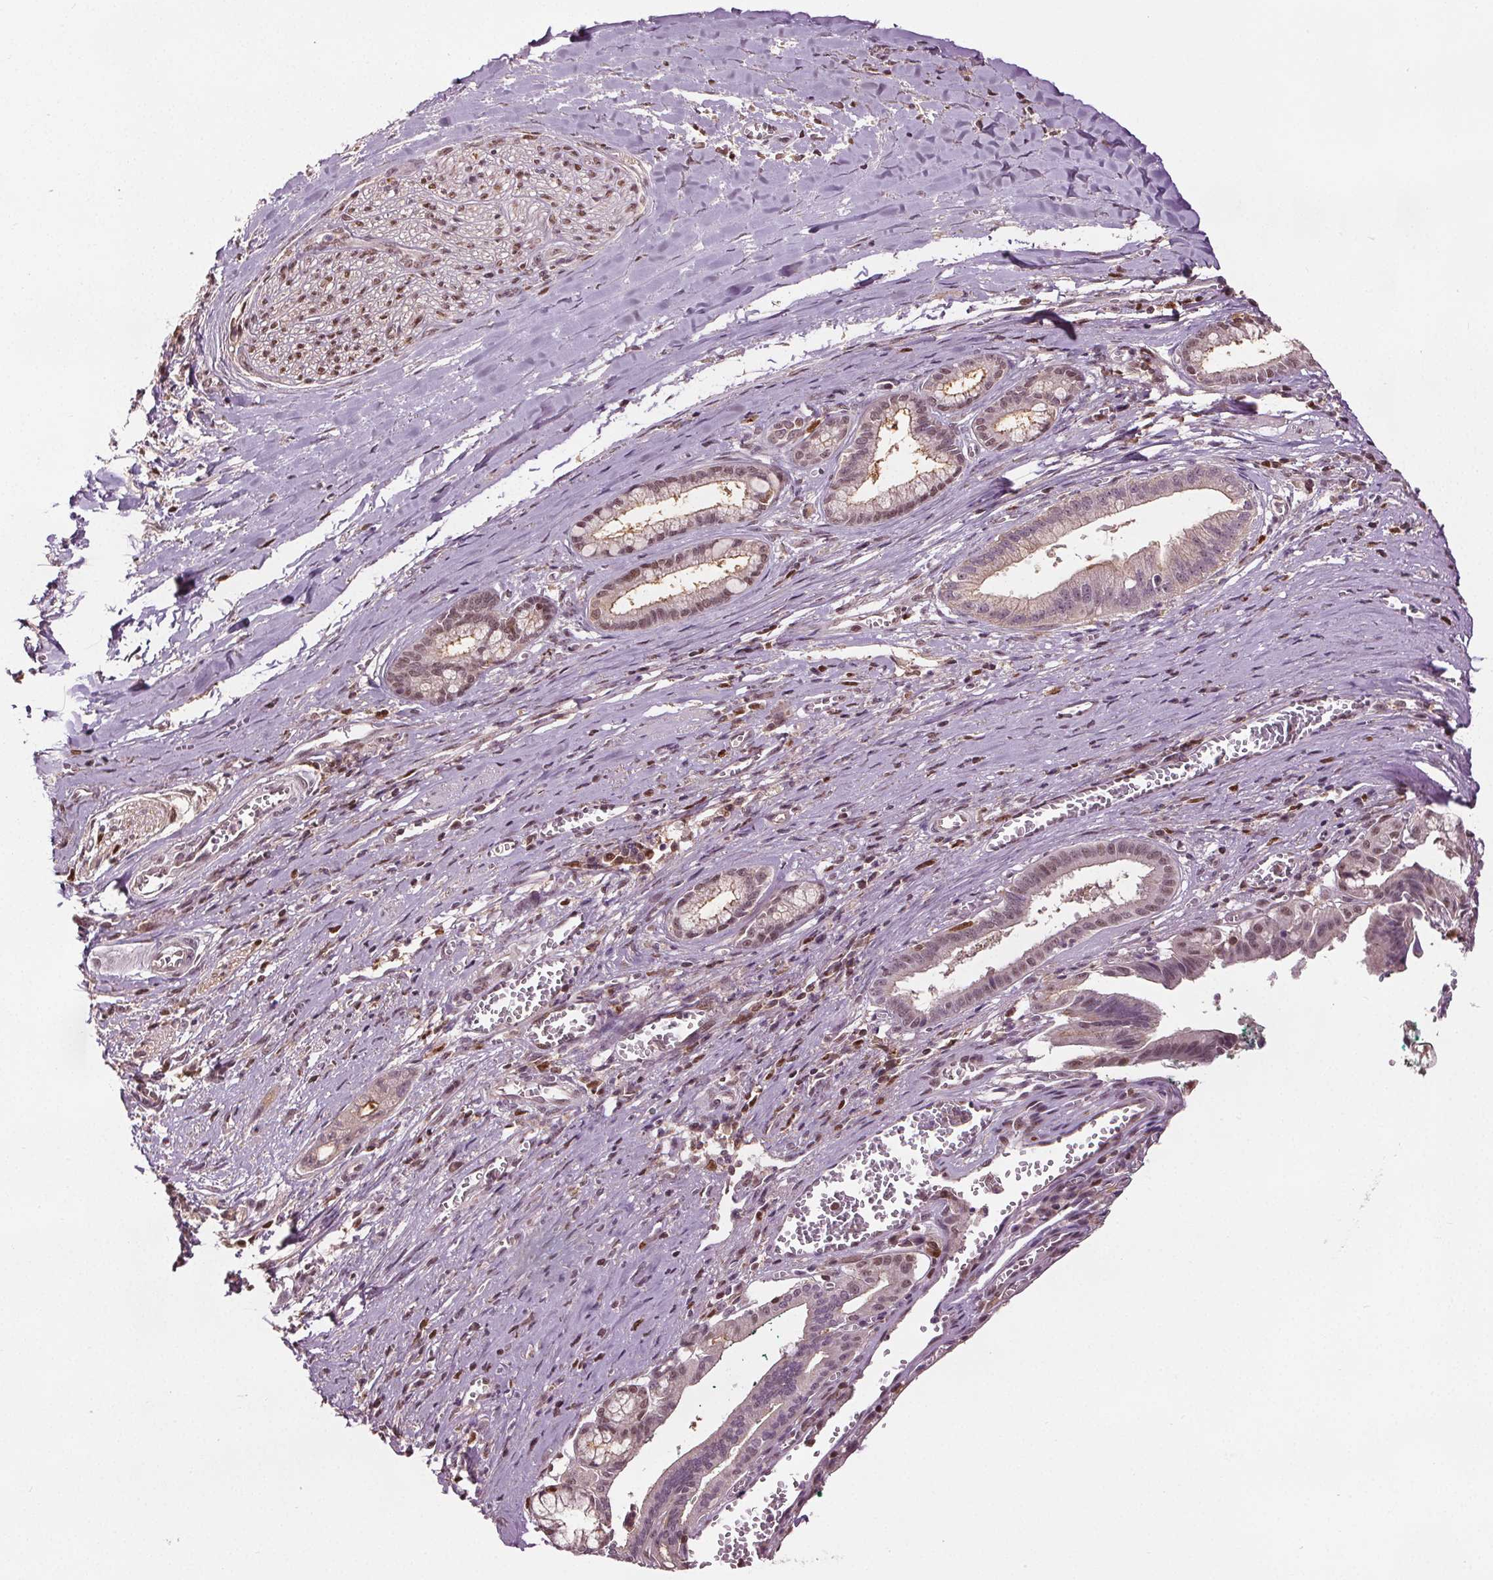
{"staining": {"intensity": "weak", "quantity": "25%-75%", "location": "cytoplasmic/membranous,nuclear"}, "tissue": "pancreatic cancer", "cell_type": "Tumor cells", "image_type": "cancer", "snomed": [{"axis": "morphology", "description": "Normal tissue, NOS"}, {"axis": "morphology", "description": "Adenocarcinoma, NOS"}, {"axis": "topography", "description": "Lymph node"}, {"axis": "topography", "description": "Pancreas"}], "caption": "There is low levels of weak cytoplasmic/membranous and nuclear staining in tumor cells of pancreatic adenocarcinoma, as demonstrated by immunohistochemical staining (brown color).", "gene": "DDX11", "patient": {"sex": "female", "age": 58}}